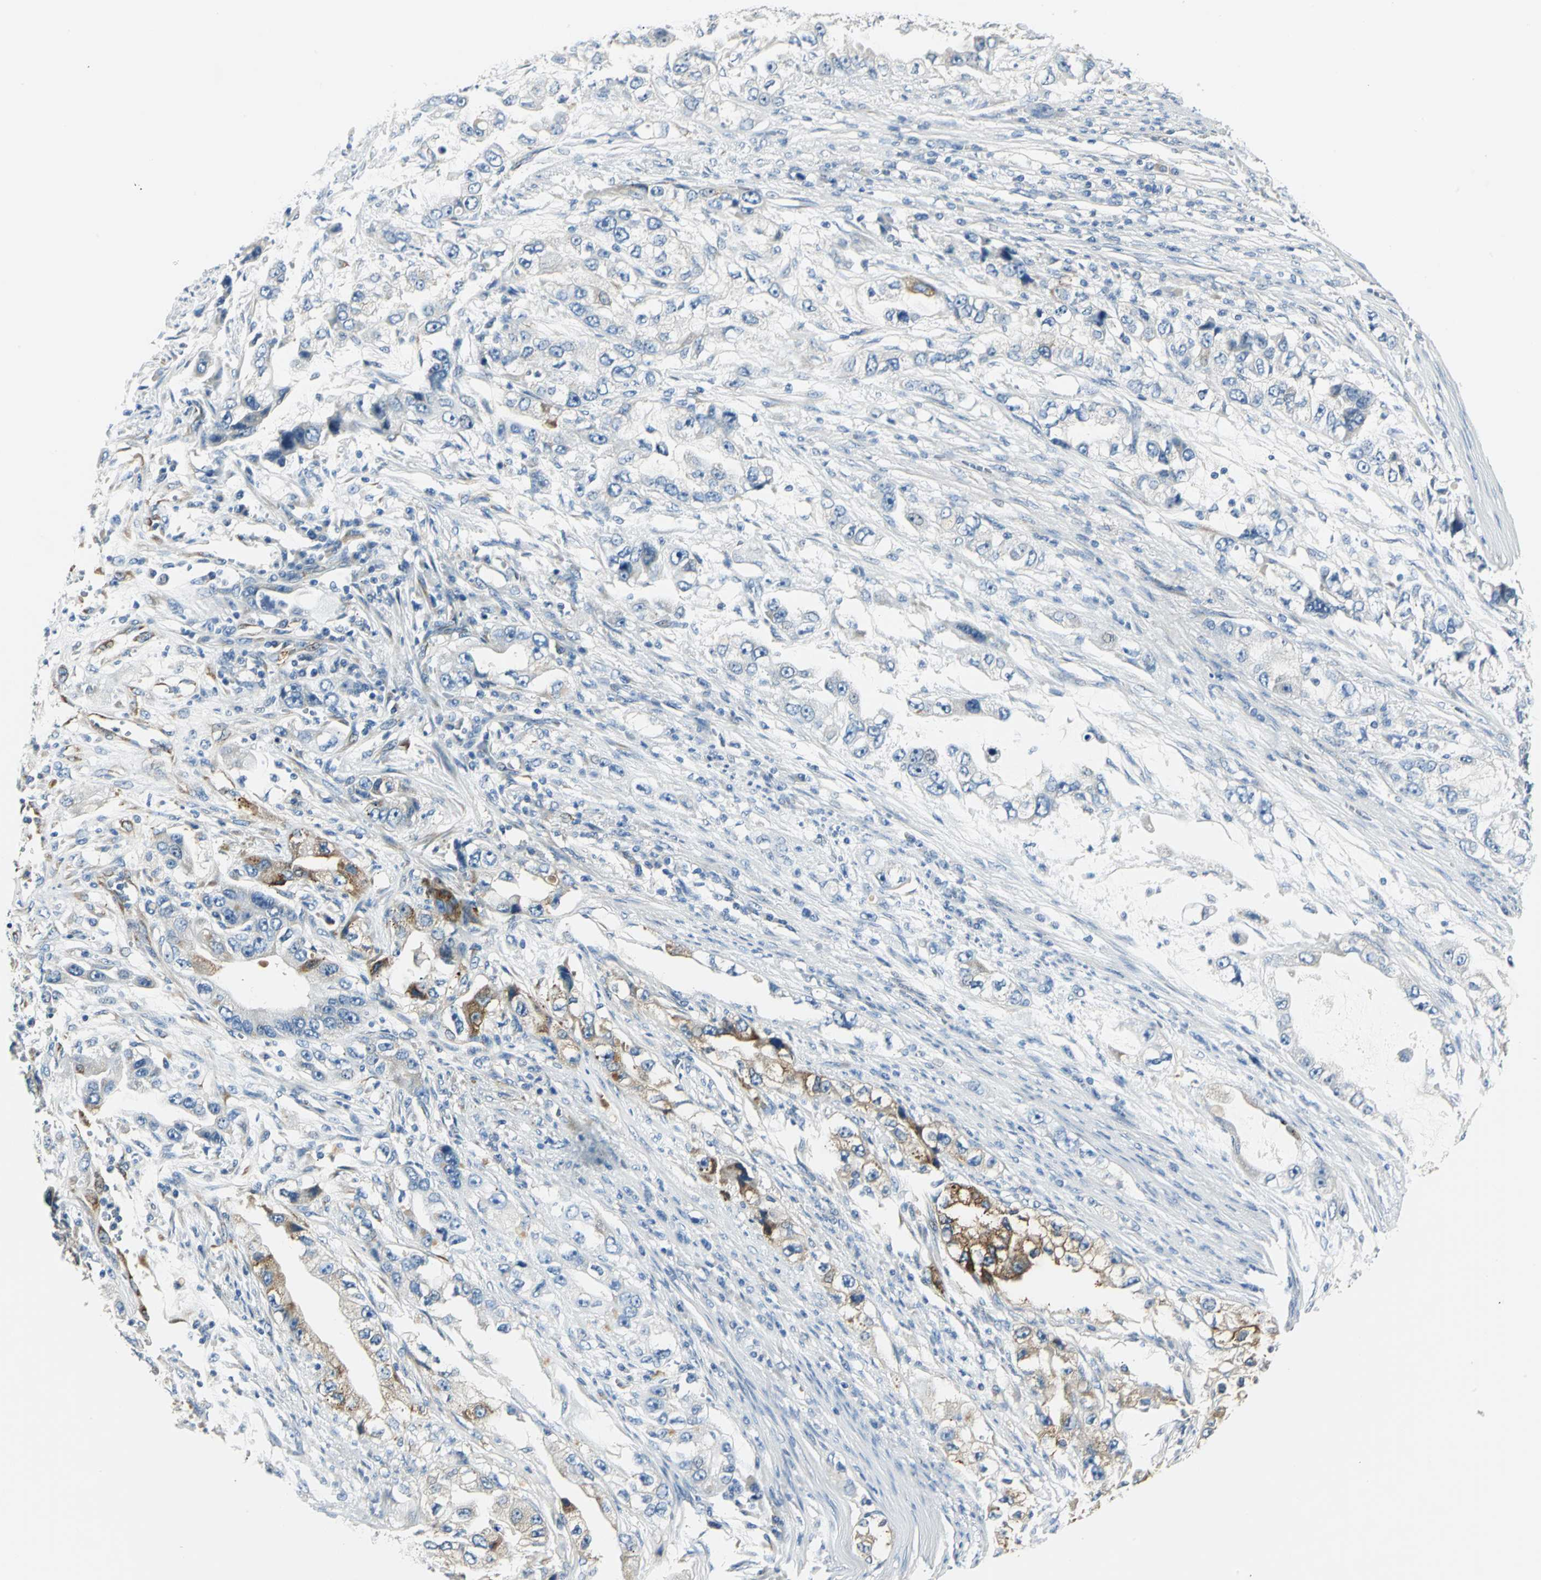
{"staining": {"intensity": "strong", "quantity": "<25%", "location": "cytoplasmic/membranous"}, "tissue": "stomach cancer", "cell_type": "Tumor cells", "image_type": "cancer", "snomed": [{"axis": "morphology", "description": "Adenocarcinoma, NOS"}, {"axis": "topography", "description": "Stomach, lower"}], "caption": "Stomach adenocarcinoma was stained to show a protein in brown. There is medium levels of strong cytoplasmic/membranous positivity in about <25% of tumor cells.", "gene": "B3GNT2", "patient": {"sex": "female", "age": 93}}